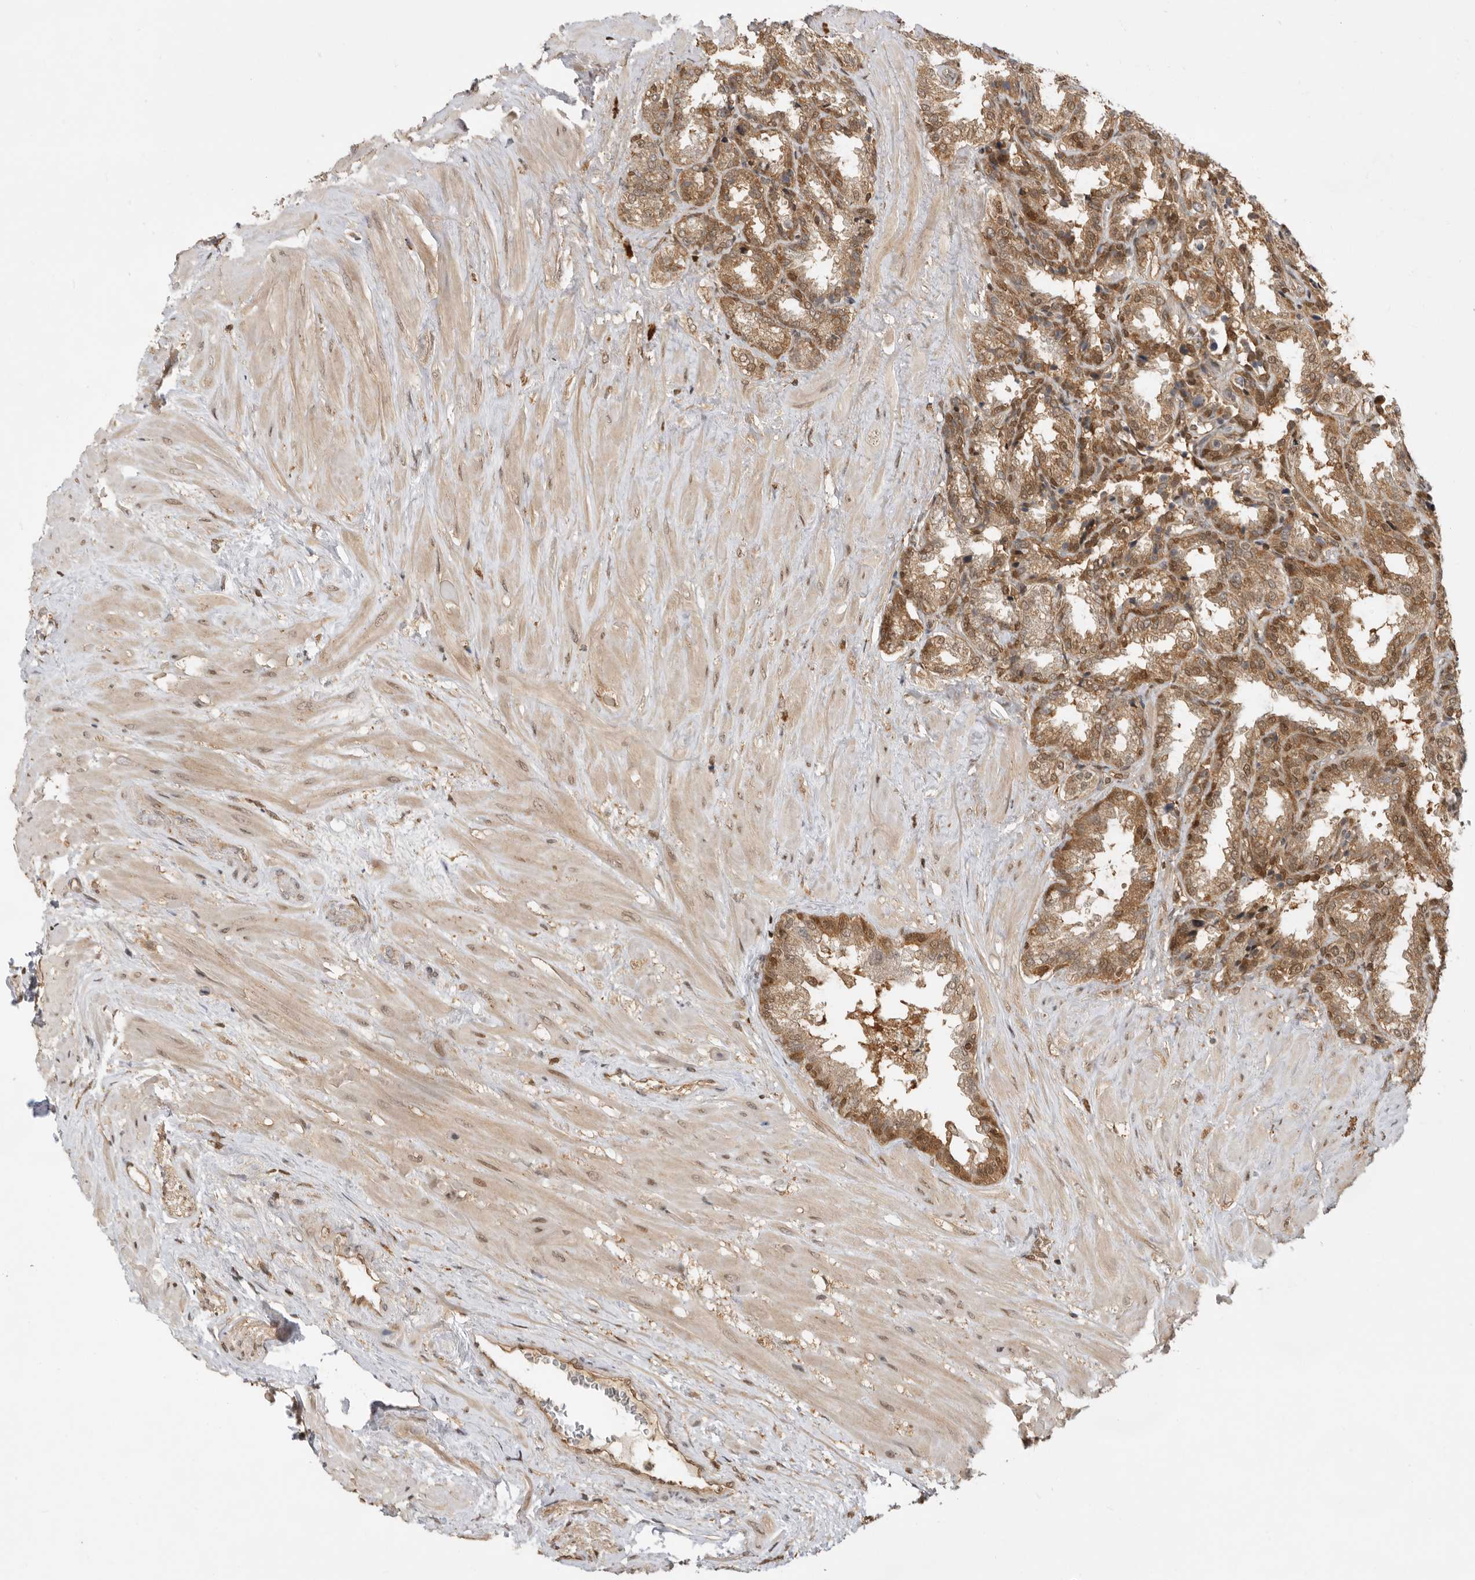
{"staining": {"intensity": "moderate", "quantity": ">75%", "location": "cytoplasmic/membranous,nuclear"}, "tissue": "seminal vesicle", "cell_type": "Glandular cells", "image_type": "normal", "snomed": [{"axis": "morphology", "description": "Normal tissue, NOS"}, {"axis": "topography", "description": "Seminal veicle"}], "caption": "Glandular cells reveal moderate cytoplasmic/membranous,nuclear staining in approximately >75% of cells in benign seminal vesicle. (Stains: DAB (3,3'-diaminobenzidine) in brown, nuclei in blue, Microscopy: brightfield microscopy at high magnification).", "gene": "ADPRS", "patient": {"sex": "male", "age": 46}}